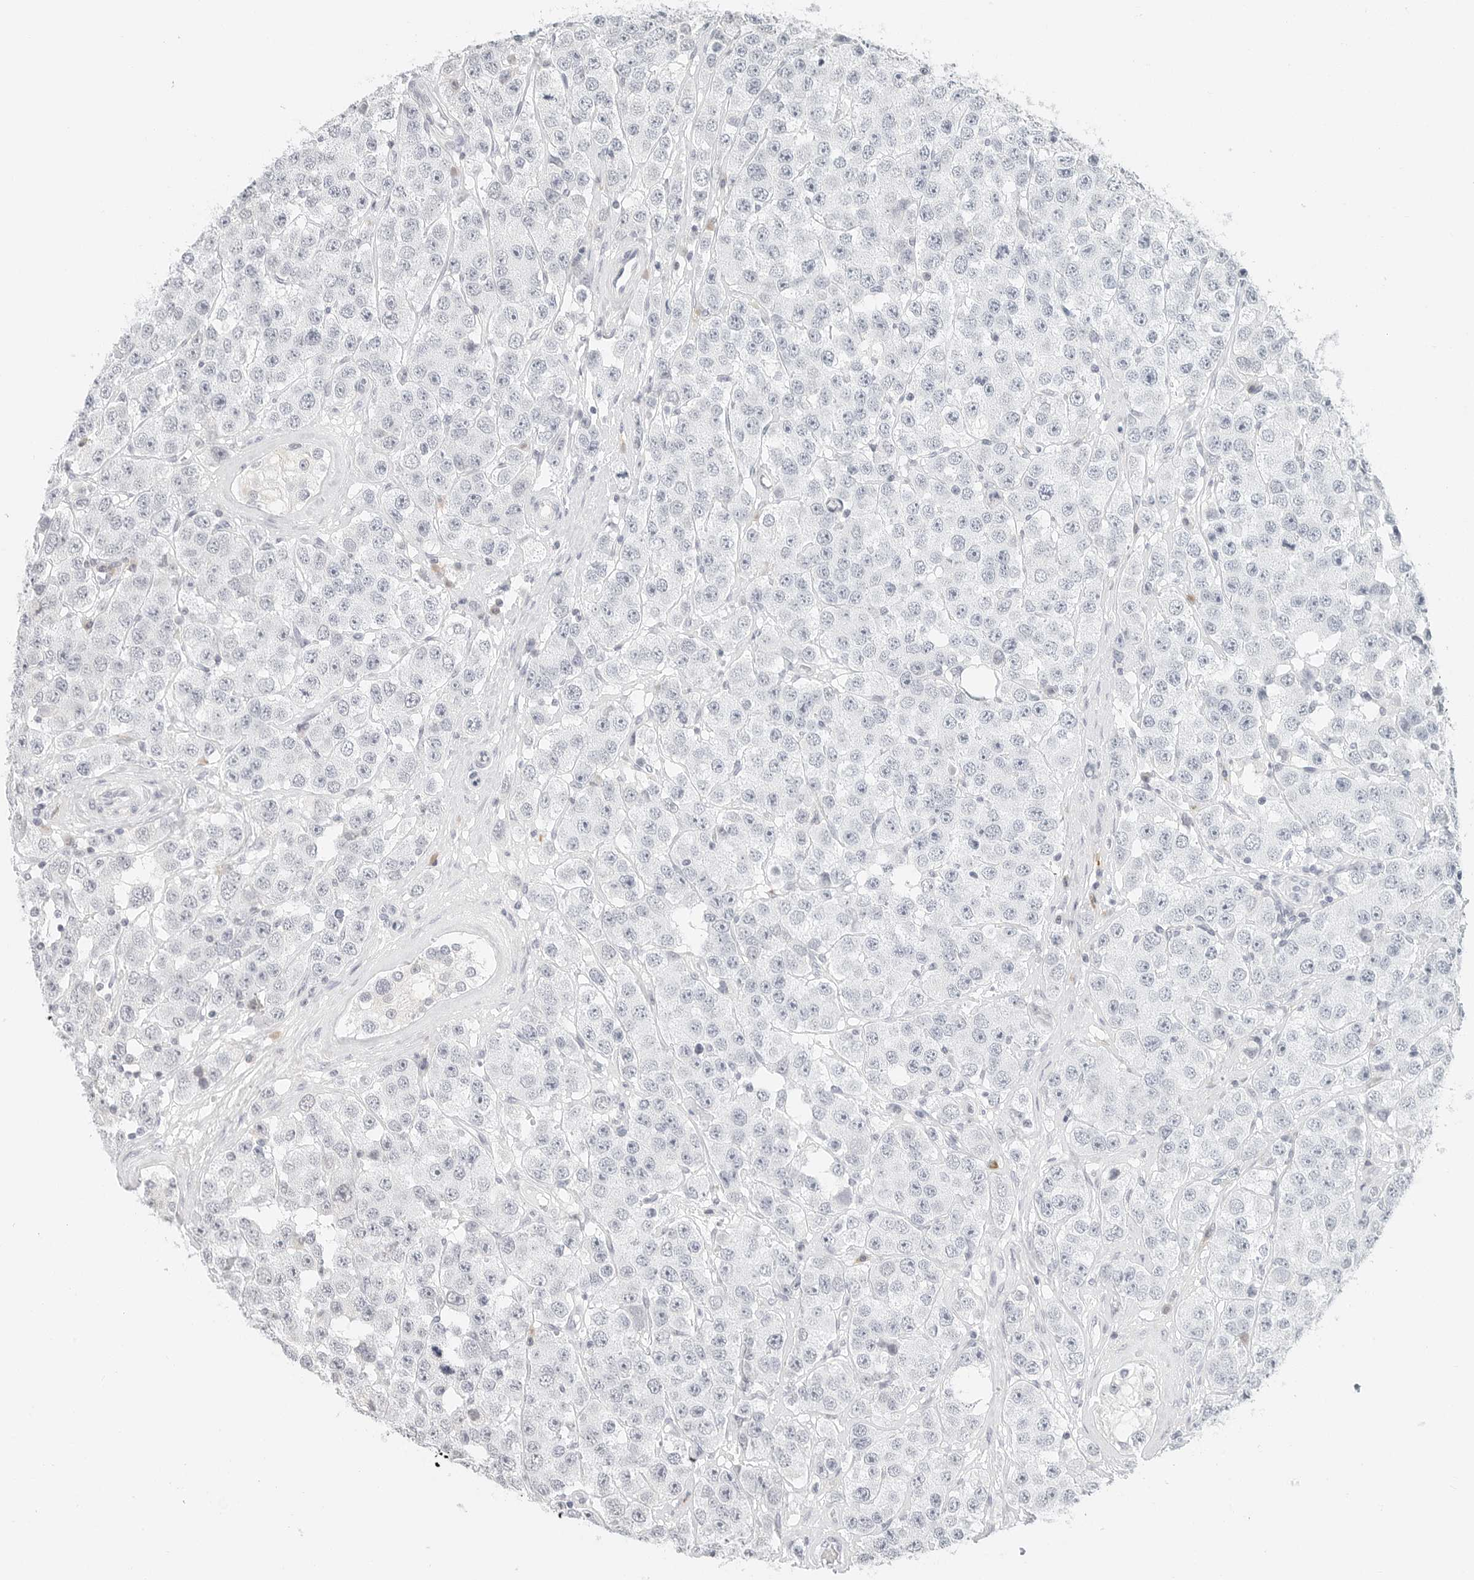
{"staining": {"intensity": "negative", "quantity": "none", "location": "none"}, "tissue": "testis cancer", "cell_type": "Tumor cells", "image_type": "cancer", "snomed": [{"axis": "morphology", "description": "Seminoma, NOS"}, {"axis": "topography", "description": "Testis"}], "caption": "IHC of testis cancer (seminoma) reveals no positivity in tumor cells. (DAB (3,3'-diaminobenzidine) immunohistochemistry with hematoxylin counter stain).", "gene": "PARP10", "patient": {"sex": "male", "age": 28}}